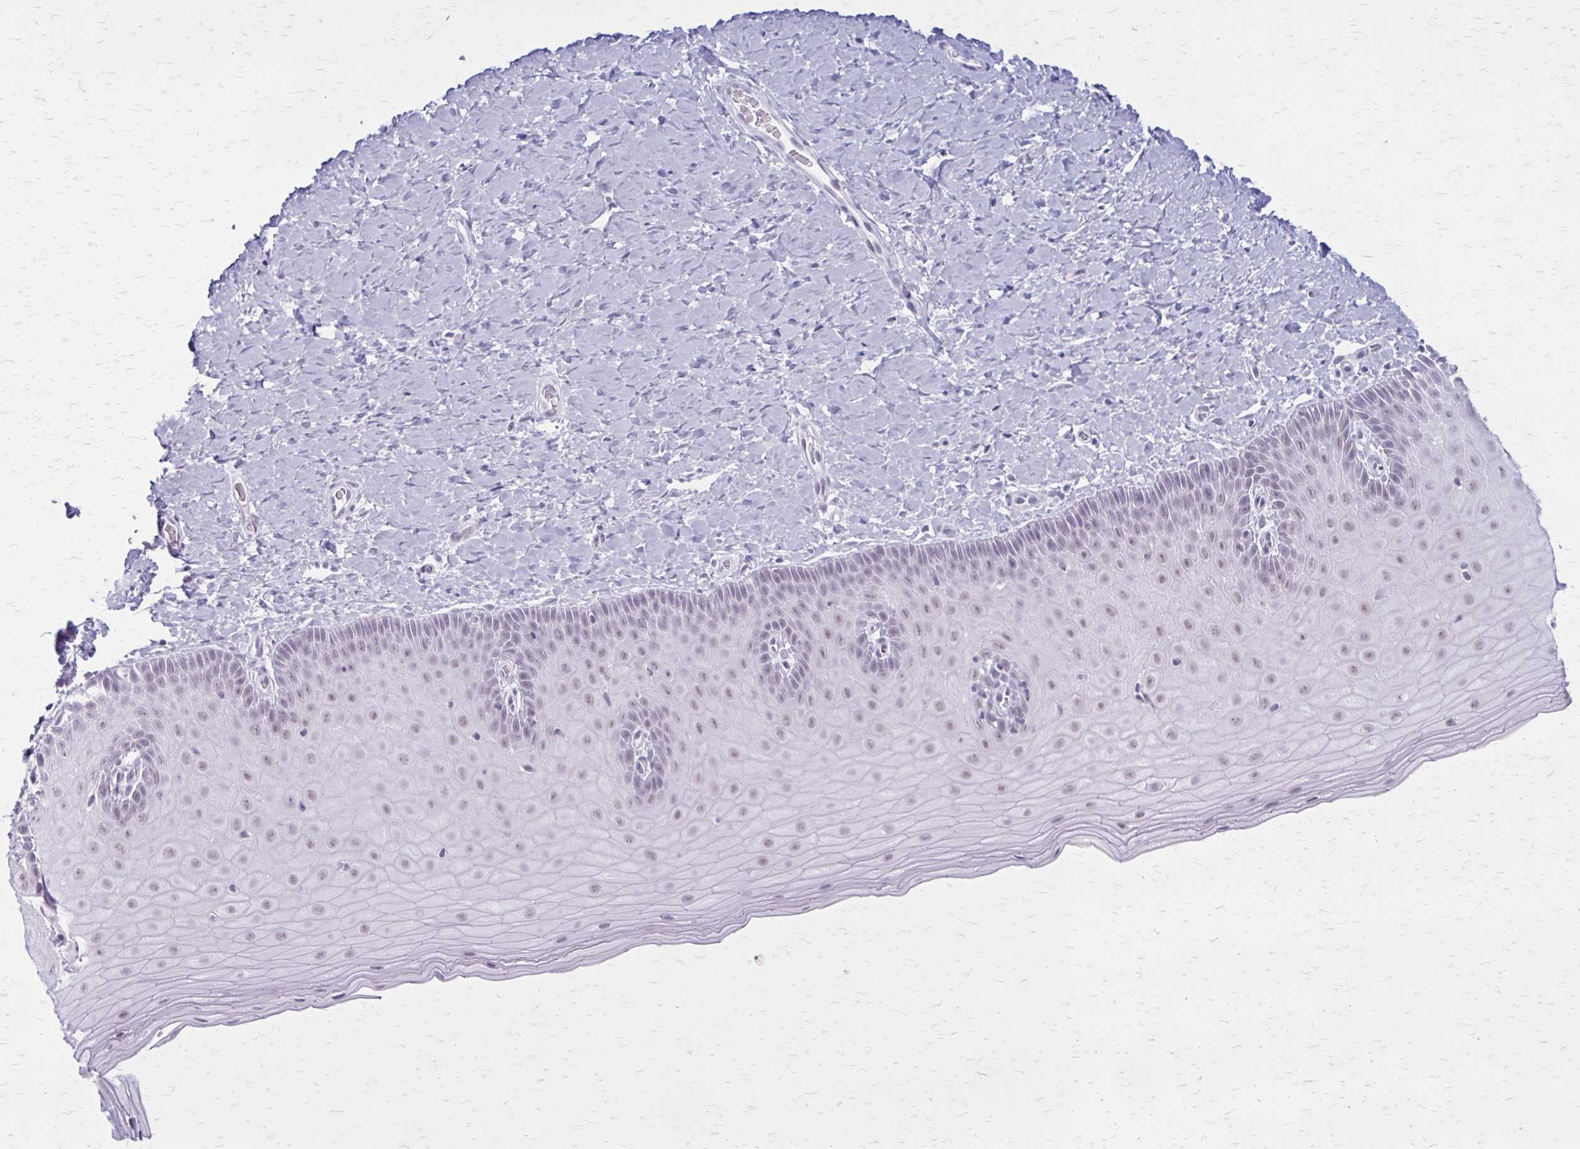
{"staining": {"intensity": "weak", "quantity": "<25%", "location": "nuclear"}, "tissue": "cervix", "cell_type": "Glandular cells", "image_type": "normal", "snomed": [{"axis": "morphology", "description": "Normal tissue, NOS"}, {"axis": "topography", "description": "Cervix"}], "caption": "The micrograph shows no significant staining in glandular cells of cervix.", "gene": "GAD1", "patient": {"sex": "female", "age": 37}}